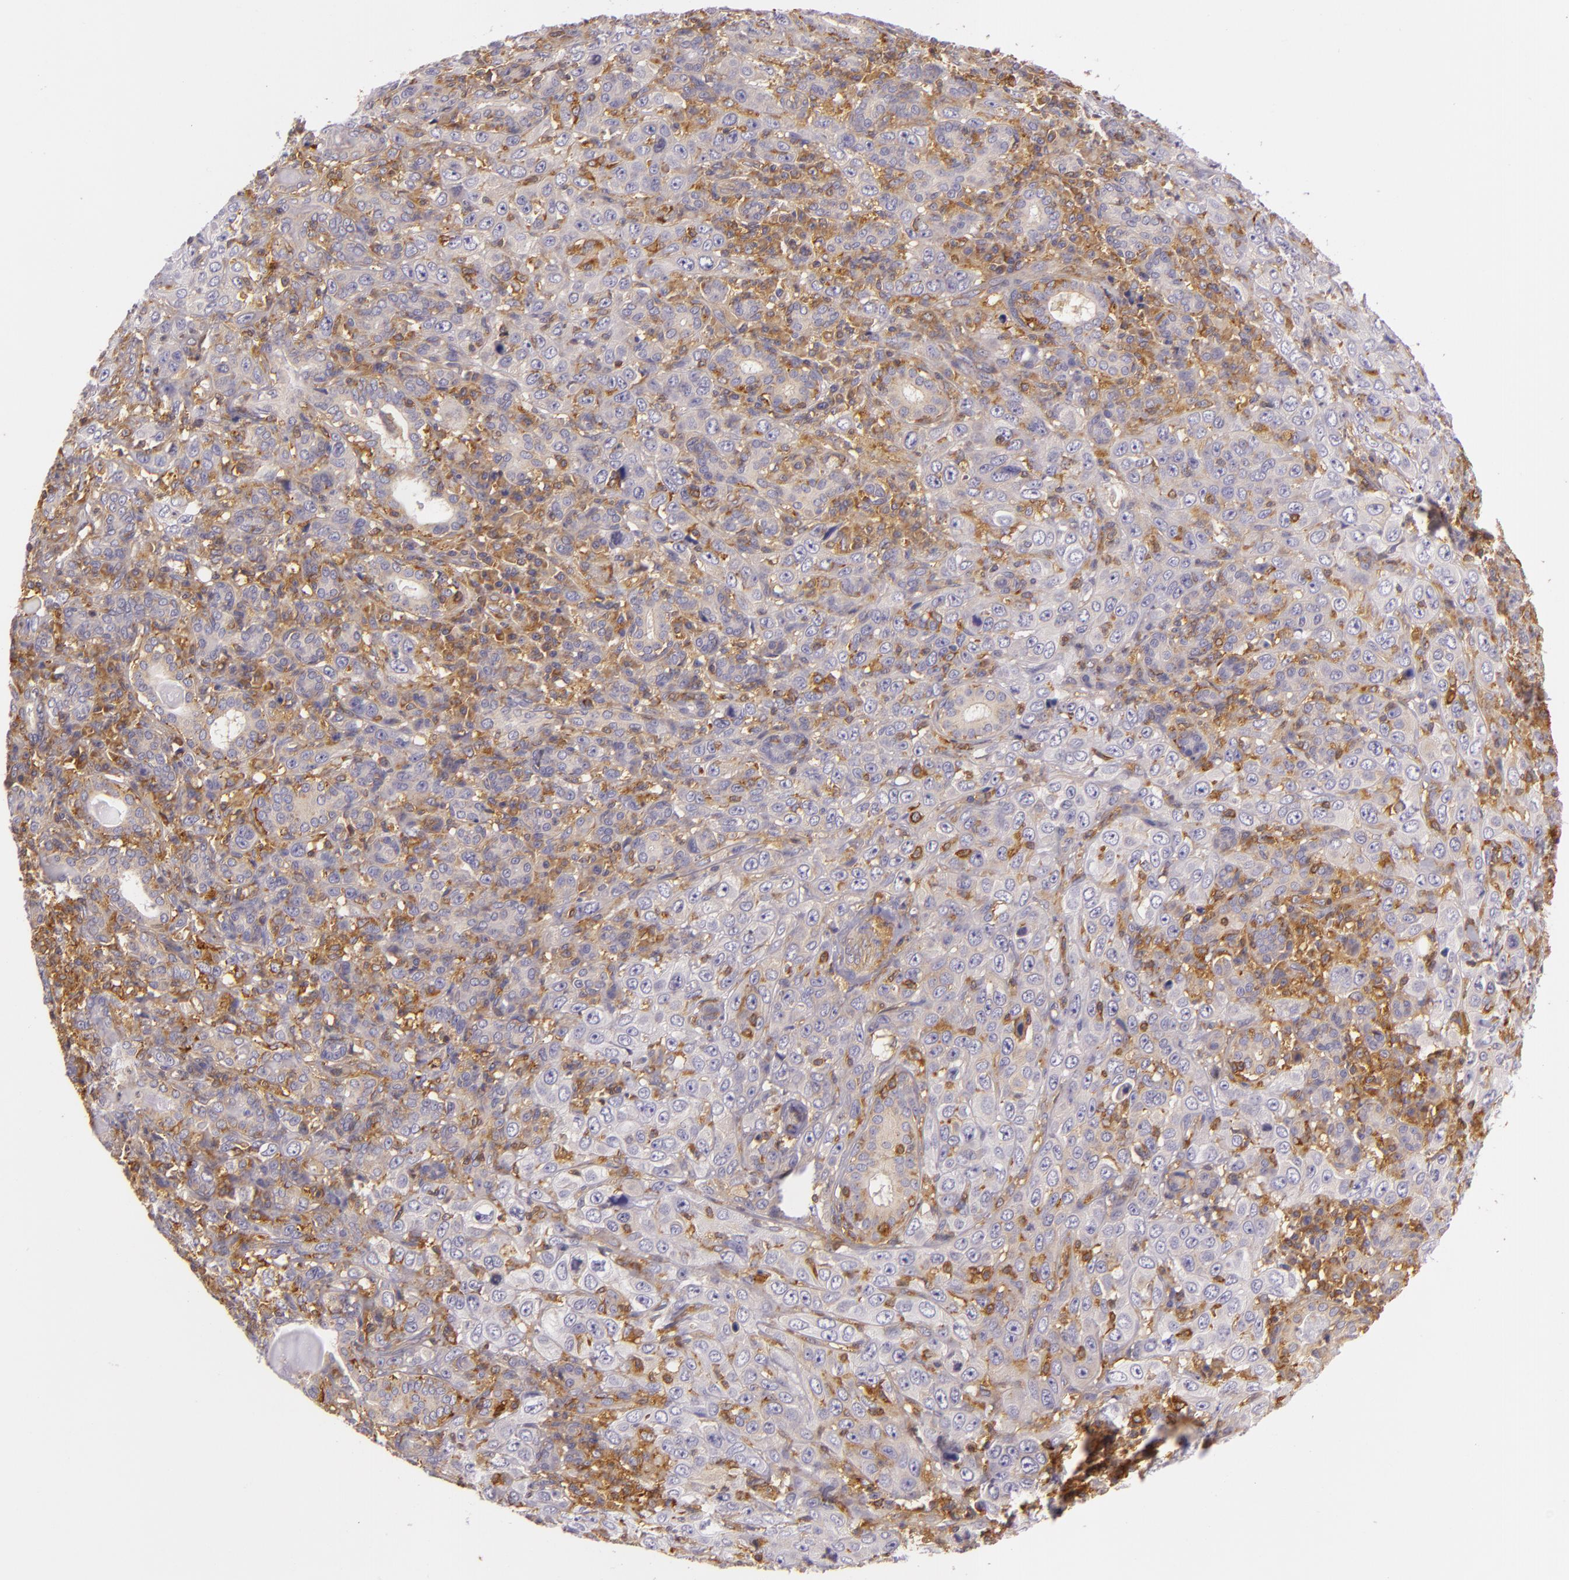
{"staining": {"intensity": "strong", "quantity": "25%-75%", "location": "cytoplasmic/membranous"}, "tissue": "skin cancer", "cell_type": "Tumor cells", "image_type": "cancer", "snomed": [{"axis": "morphology", "description": "Squamous cell carcinoma, NOS"}, {"axis": "topography", "description": "Skin"}], "caption": "A brown stain shows strong cytoplasmic/membranous staining of a protein in human skin cancer (squamous cell carcinoma) tumor cells. Immunohistochemistry (ihc) stains the protein of interest in brown and the nuclei are stained blue.", "gene": "TLN1", "patient": {"sex": "male", "age": 84}}